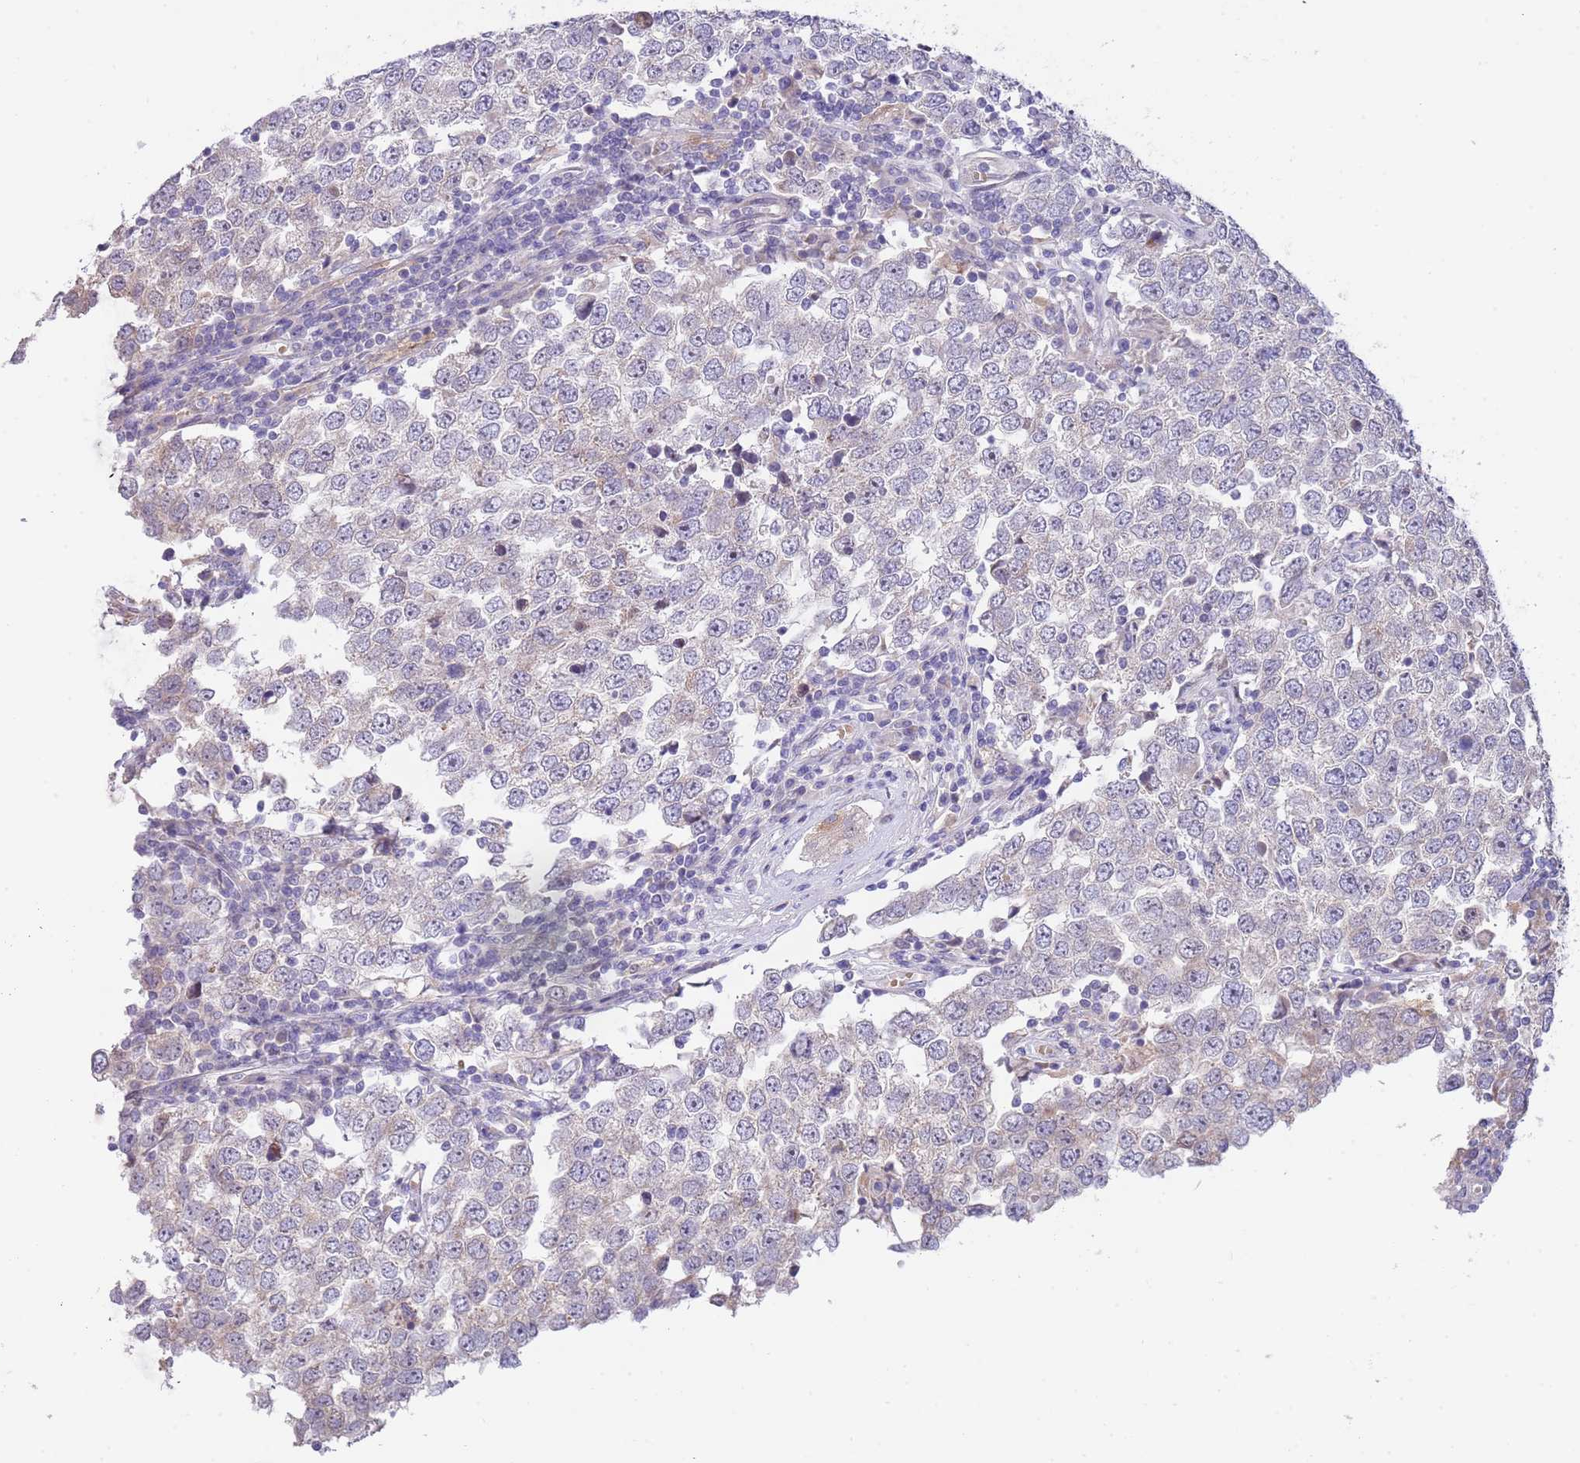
{"staining": {"intensity": "negative", "quantity": "none", "location": "none"}, "tissue": "testis cancer", "cell_type": "Tumor cells", "image_type": "cancer", "snomed": [{"axis": "morphology", "description": "Seminoma, NOS"}, {"axis": "morphology", "description": "Carcinoma, Embryonal, NOS"}, {"axis": "topography", "description": "Testis"}], "caption": "This is an immunohistochemistry (IHC) histopathology image of human seminoma (testis). There is no expression in tumor cells.", "gene": "AP1S2", "patient": {"sex": "male", "age": 28}}